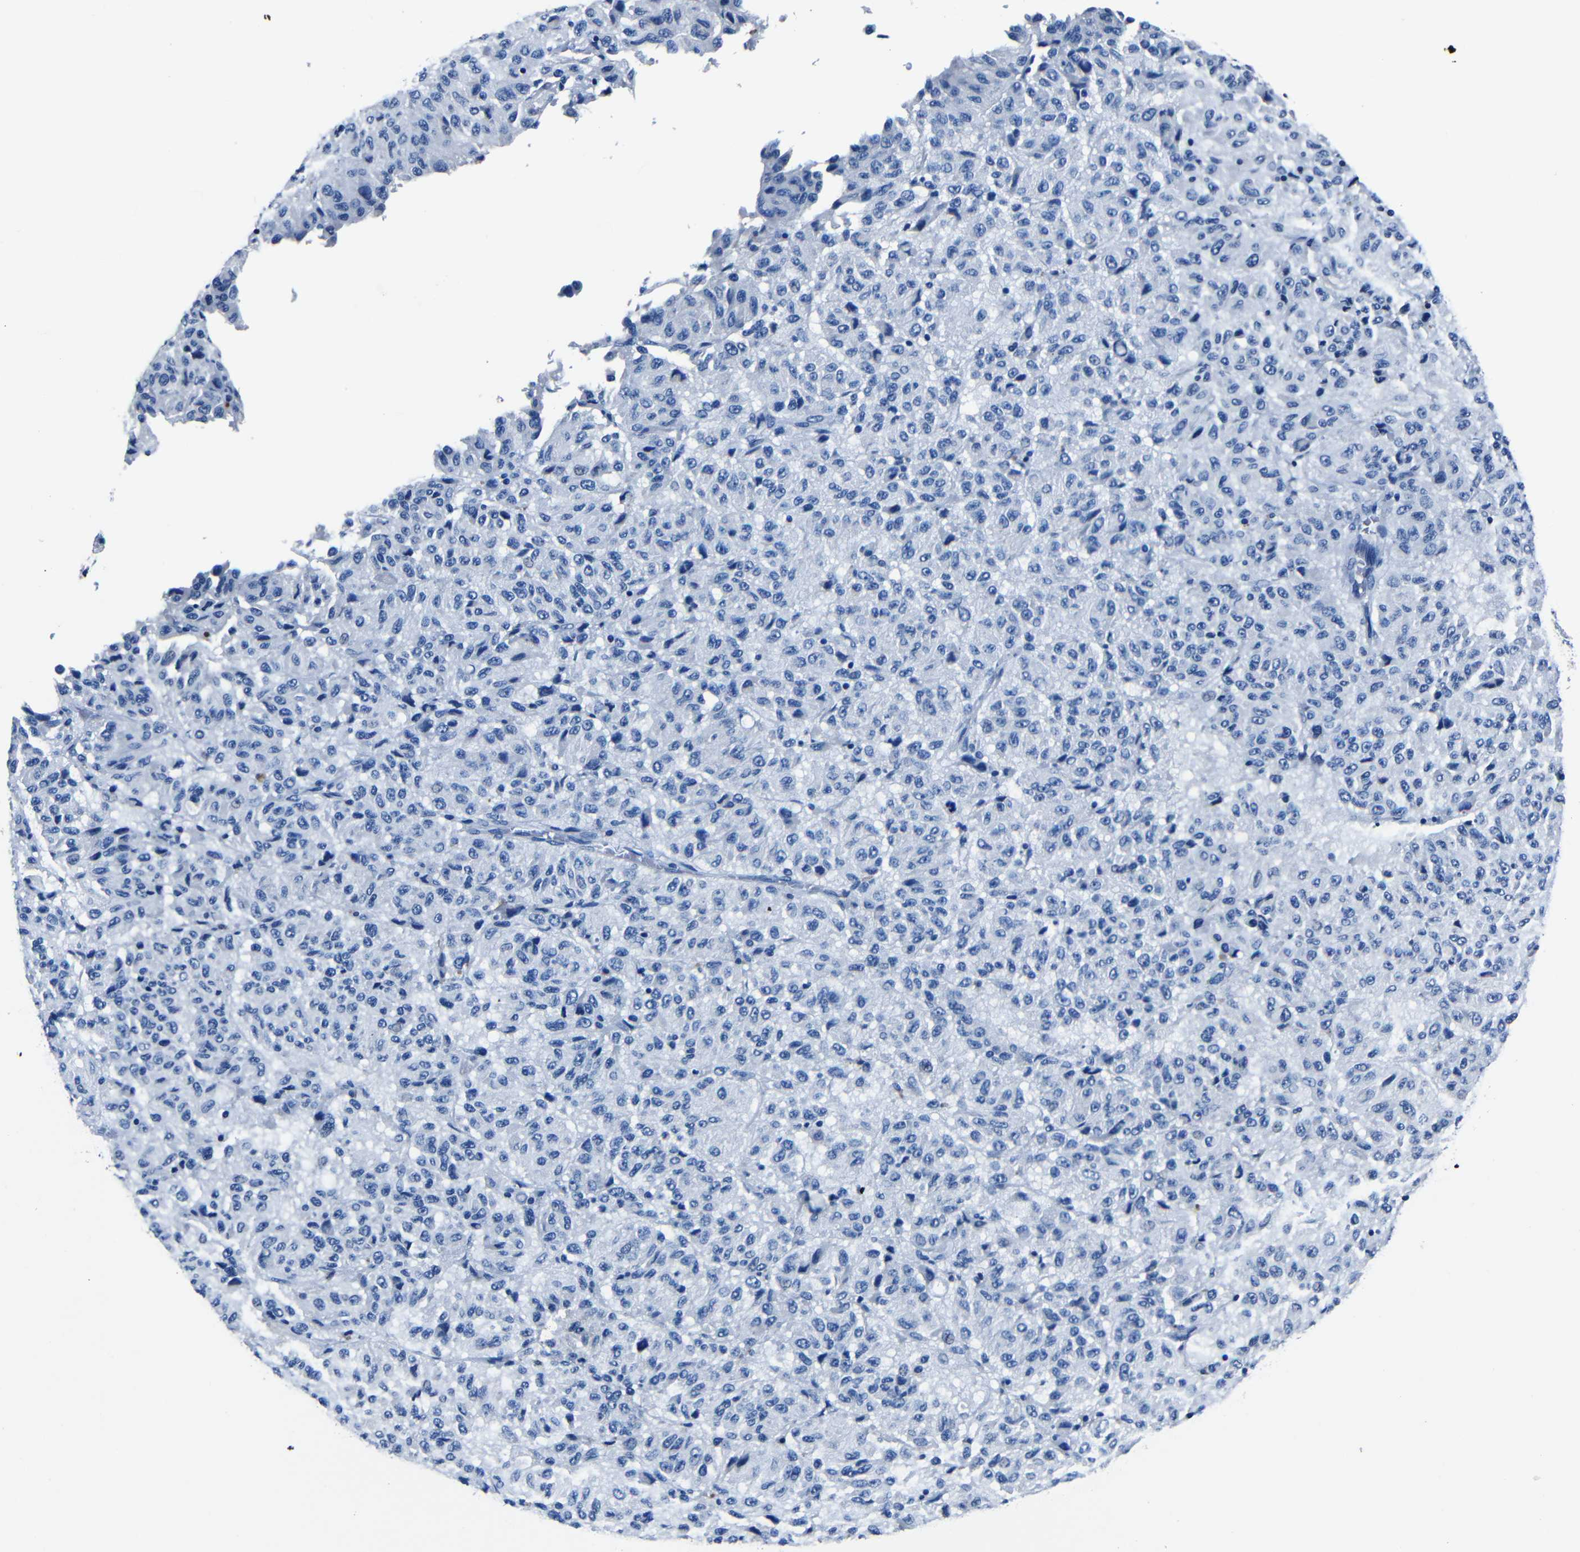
{"staining": {"intensity": "negative", "quantity": "none", "location": "none"}, "tissue": "melanoma", "cell_type": "Tumor cells", "image_type": "cancer", "snomed": [{"axis": "morphology", "description": "Malignant melanoma, Metastatic site"}, {"axis": "topography", "description": "Lung"}], "caption": "DAB (3,3'-diaminobenzidine) immunohistochemical staining of human melanoma reveals no significant staining in tumor cells.", "gene": "NCMAP", "patient": {"sex": "male", "age": 64}}